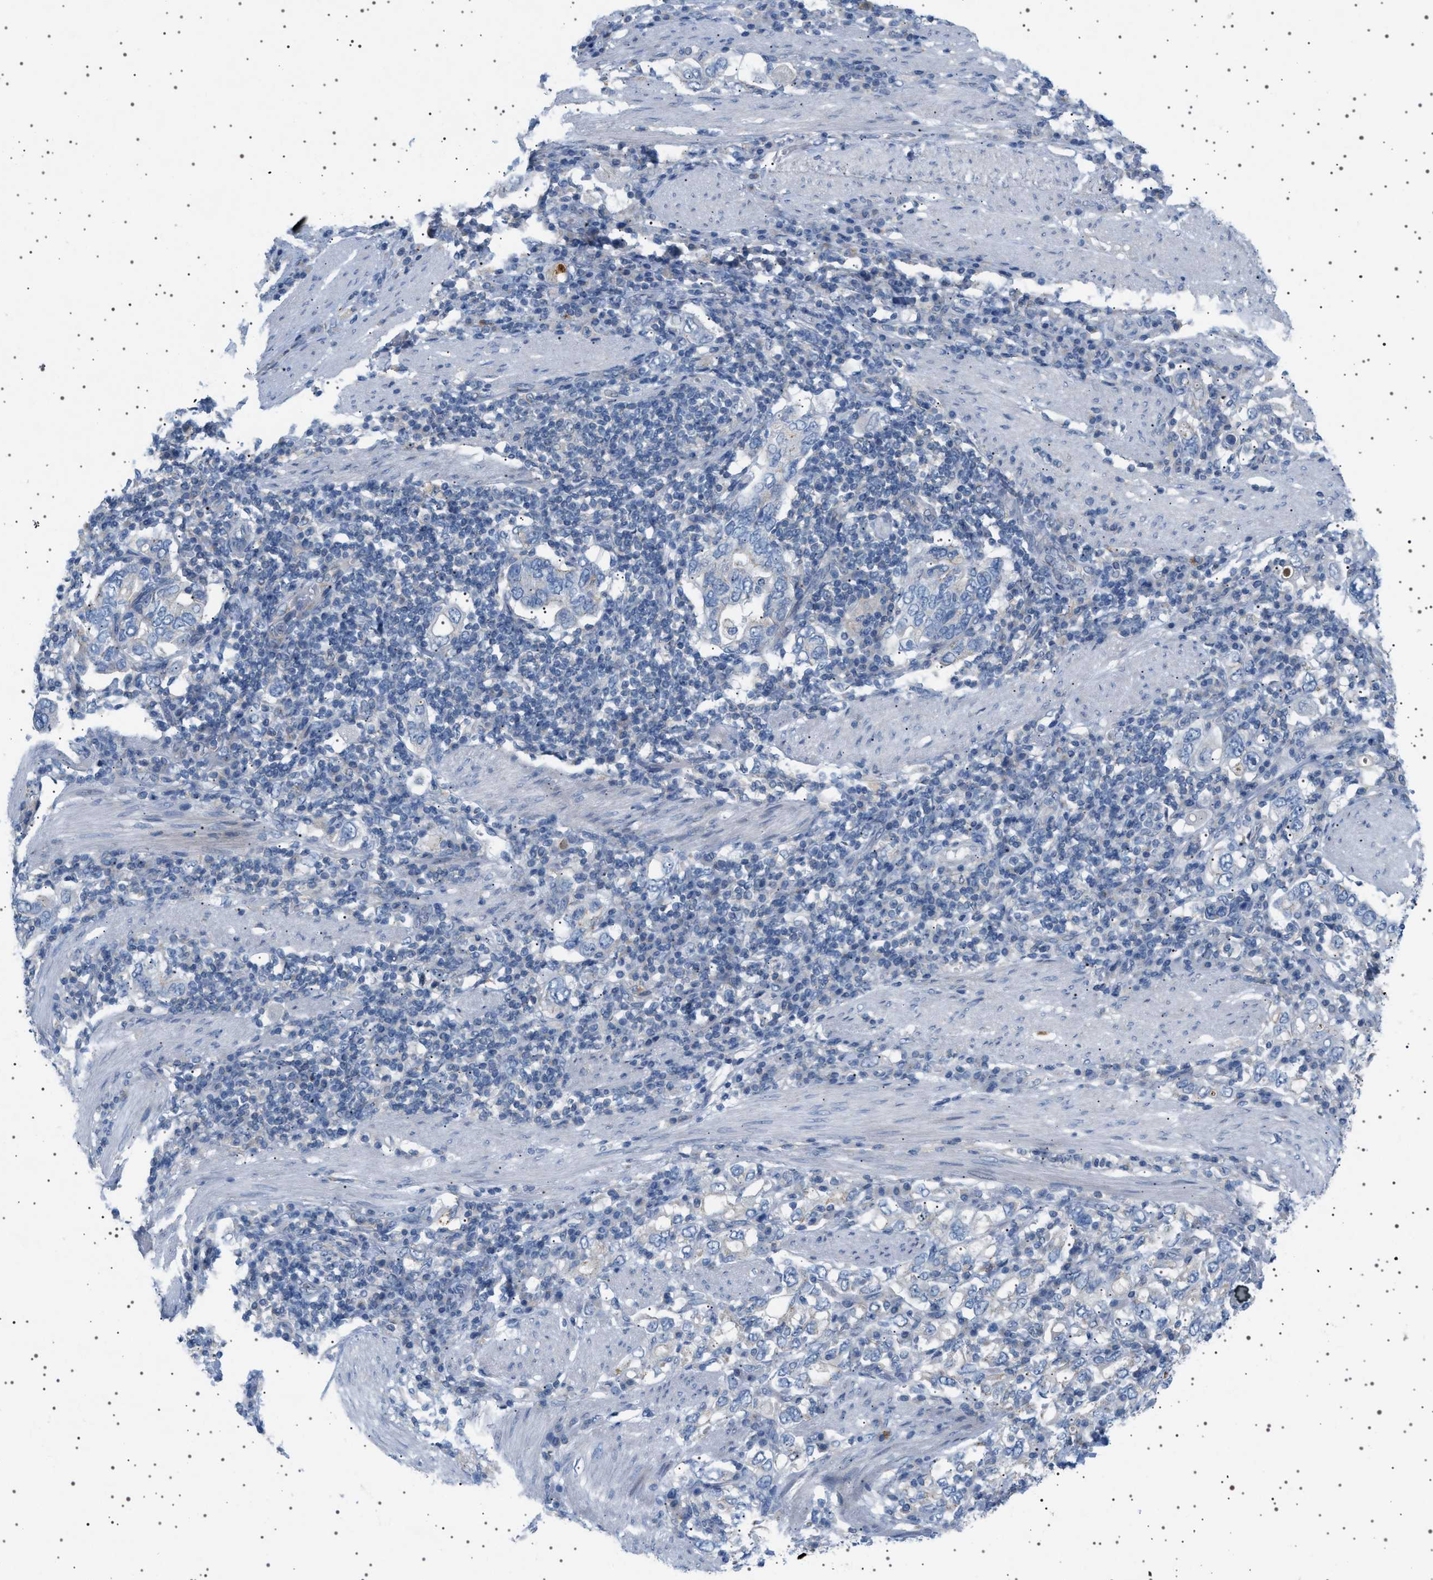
{"staining": {"intensity": "negative", "quantity": "none", "location": "none"}, "tissue": "stomach cancer", "cell_type": "Tumor cells", "image_type": "cancer", "snomed": [{"axis": "morphology", "description": "Adenocarcinoma, NOS"}, {"axis": "topography", "description": "Stomach, upper"}], "caption": "High power microscopy photomicrograph of an immunohistochemistry (IHC) image of stomach cancer (adenocarcinoma), revealing no significant positivity in tumor cells. The staining is performed using DAB (3,3'-diaminobenzidine) brown chromogen with nuclei counter-stained in using hematoxylin.", "gene": "ADCY10", "patient": {"sex": "male", "age": 62}}